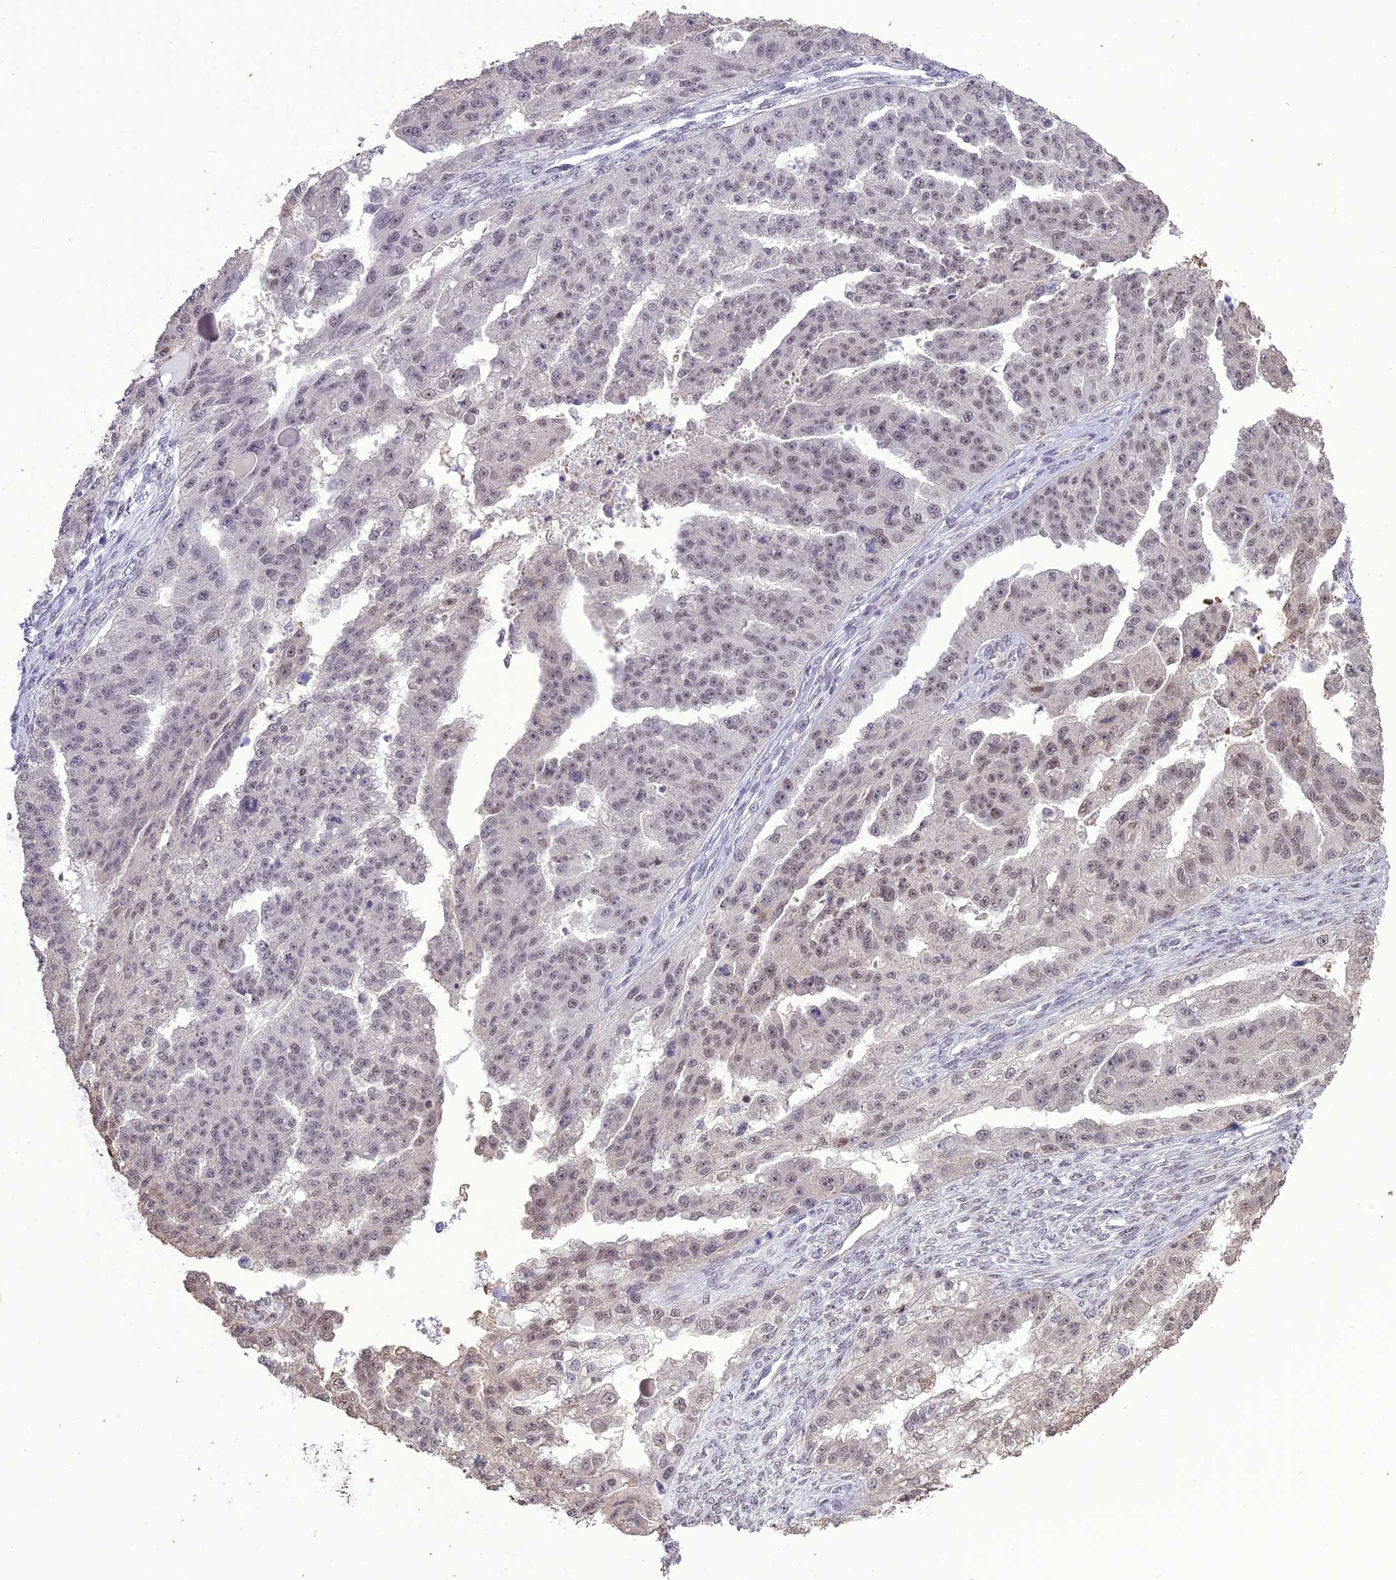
{"staining": {"intensity": "weak", "quantity": "25%-75%", "location": "nuclear"}, "tissue": "ovarian cancer", "cell_type": "Tumor cells", "image_type": "cancer", "snomed": [{"axis": "morphology", "description": "Cystadenocarcinoma, serous, NOS"}, {"axis": "topography", "description": "Ovary"}], "caption": "Immunohistochemistry histopathology image of neoplastic tissue: human ovarian cancer stained using immunohistochemistry exhibits low levels of weak protein expression localized specifically in the nuclear of tumor cells, appearing as a nuclear brown color.", "gene": "TIGD7", "patient": {"sex": "female", "age": 58}}